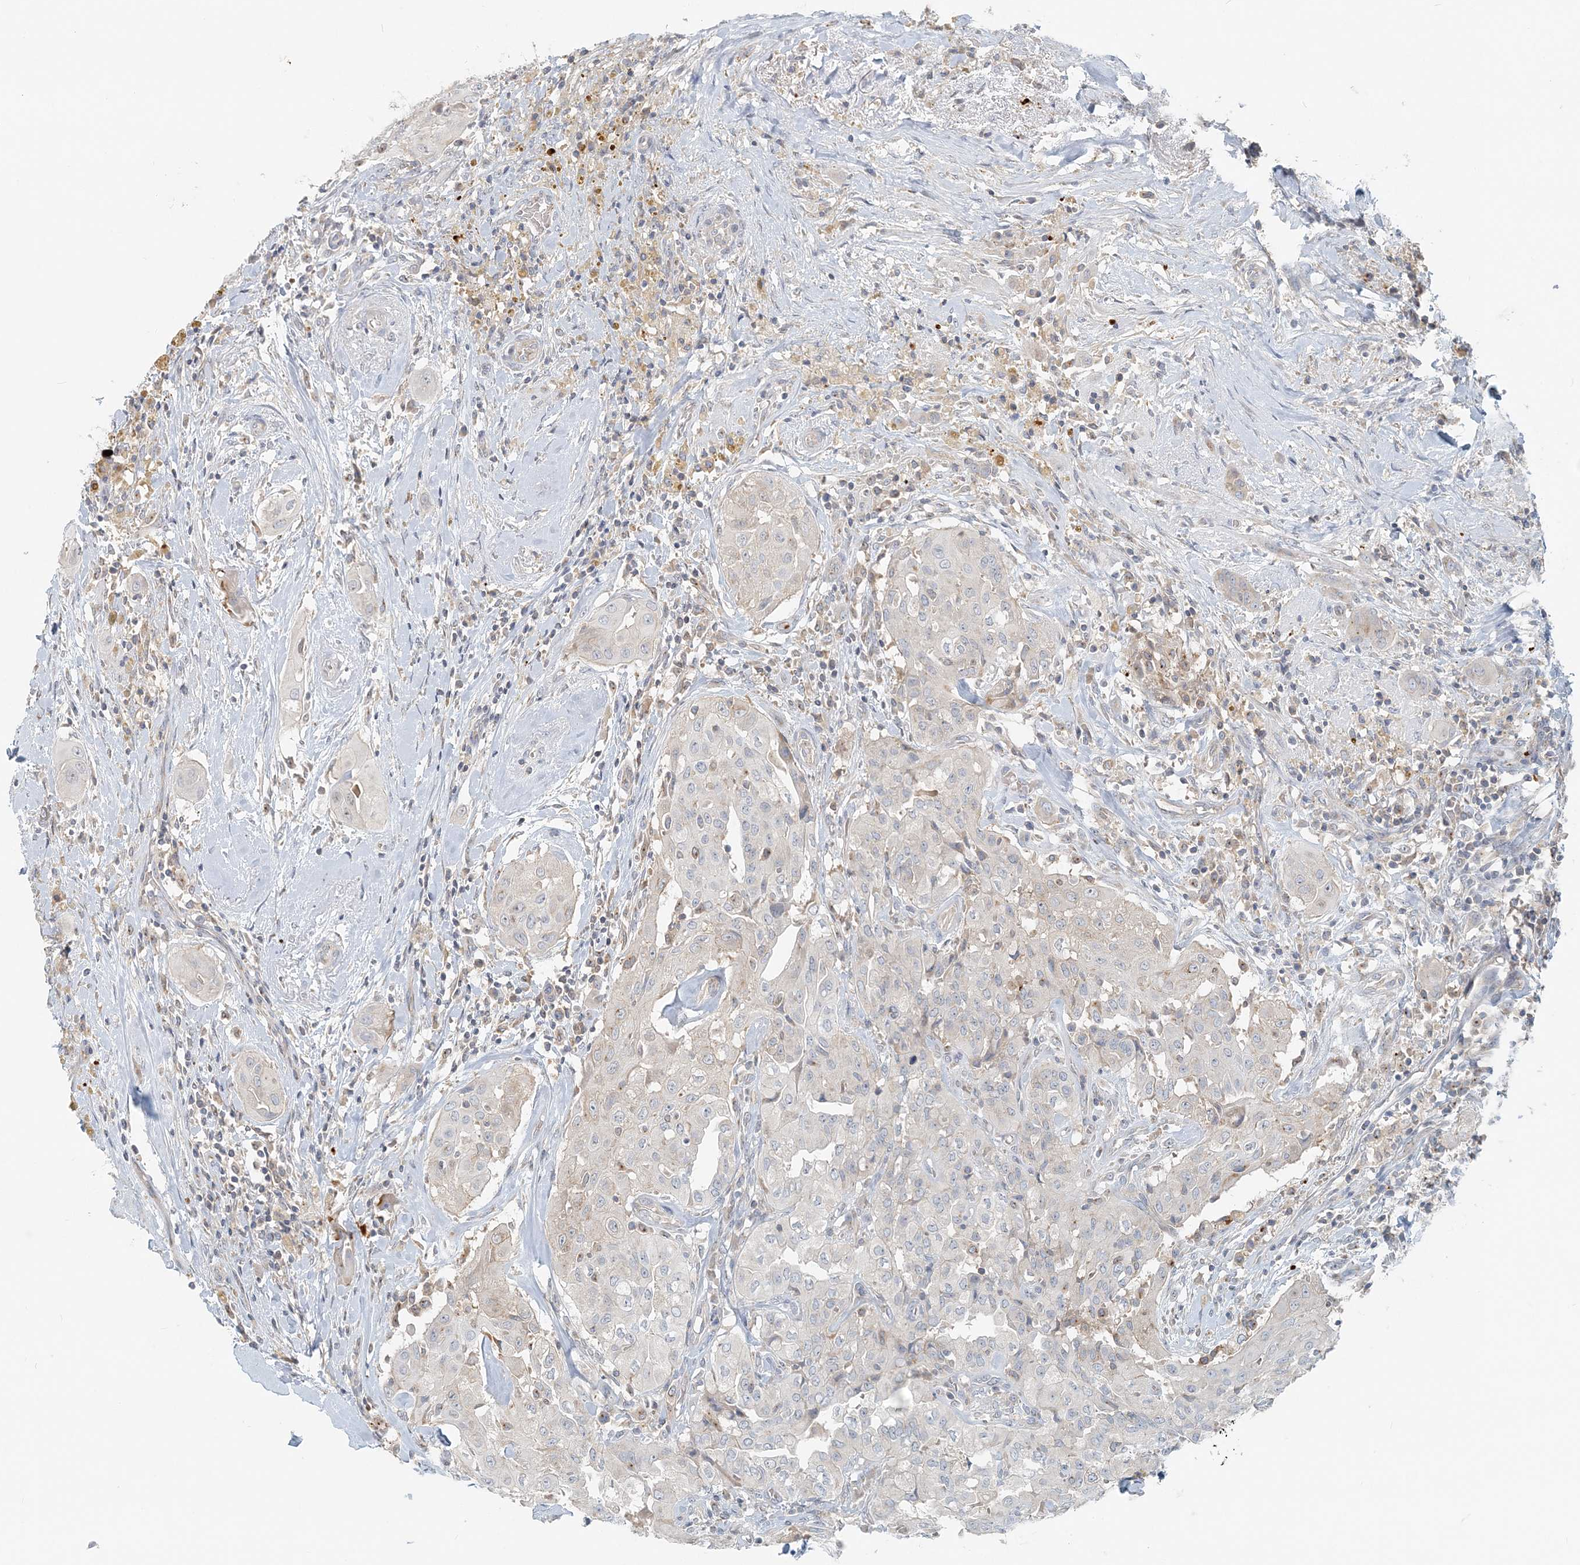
{"staining": {"intensity": "negative", "quantity": "none", "location": "none"}, "tissue": "thyroid cancer", "cell_type": "Tumor cells", "image_type": "cancer", "snomed": [{"axis": "morphology", "description": "Papillary adenocarcinoma, NOS"}, {"axis": "topography", "description": "Thyroid gland"}], "caption": "A high-resolution micrograph shows immunohistochemistry (IHC) staining of thyroid cancer, which exhibits no significant staining in tumor cells.", "gene": "NAA11", "patient": {"sex": "female", "age": 59}}